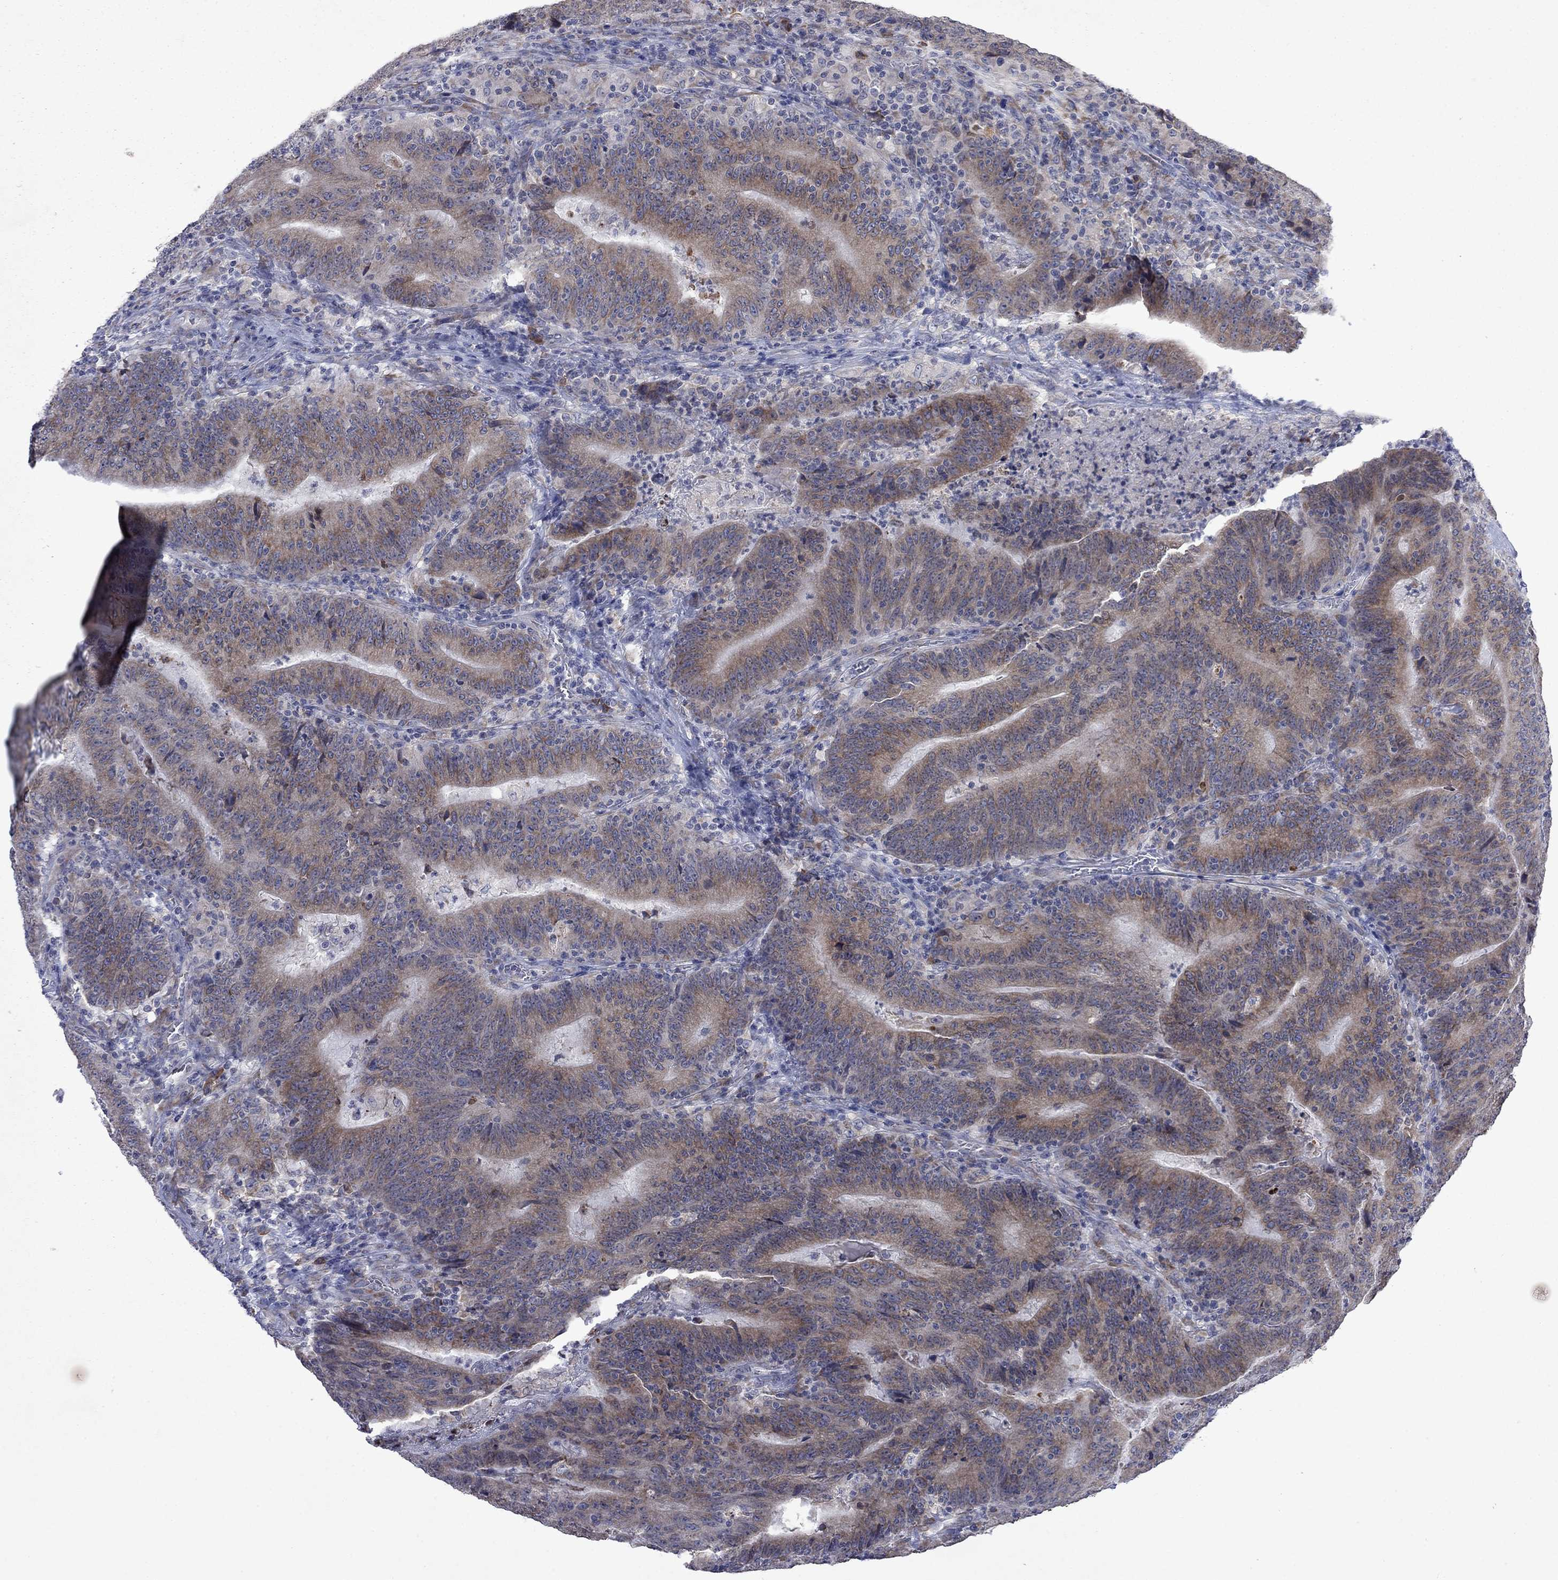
{"staining": {"intensity": "weak", "quantity": ">75%", "location": "cytoplasmic/membranous"}, "tissue": "colorectal cancer", "cell_type": "Tumor cells", "image_type": "cancer", "snomed": [{"axis": "morphology", "description": "Adenocarcinoma, NOS"}, {"axis": "topography", "description": "Colon"}], "caption": "The micrograph displays immunohistochemical staining of adenocarcinoma (colorectal). There is weak cytoplasmic/membranous positivity is seen in approximately >75% of tumor cells.", "gene": "TMEM97", "patient": {"sex": "female", "age": 75}}